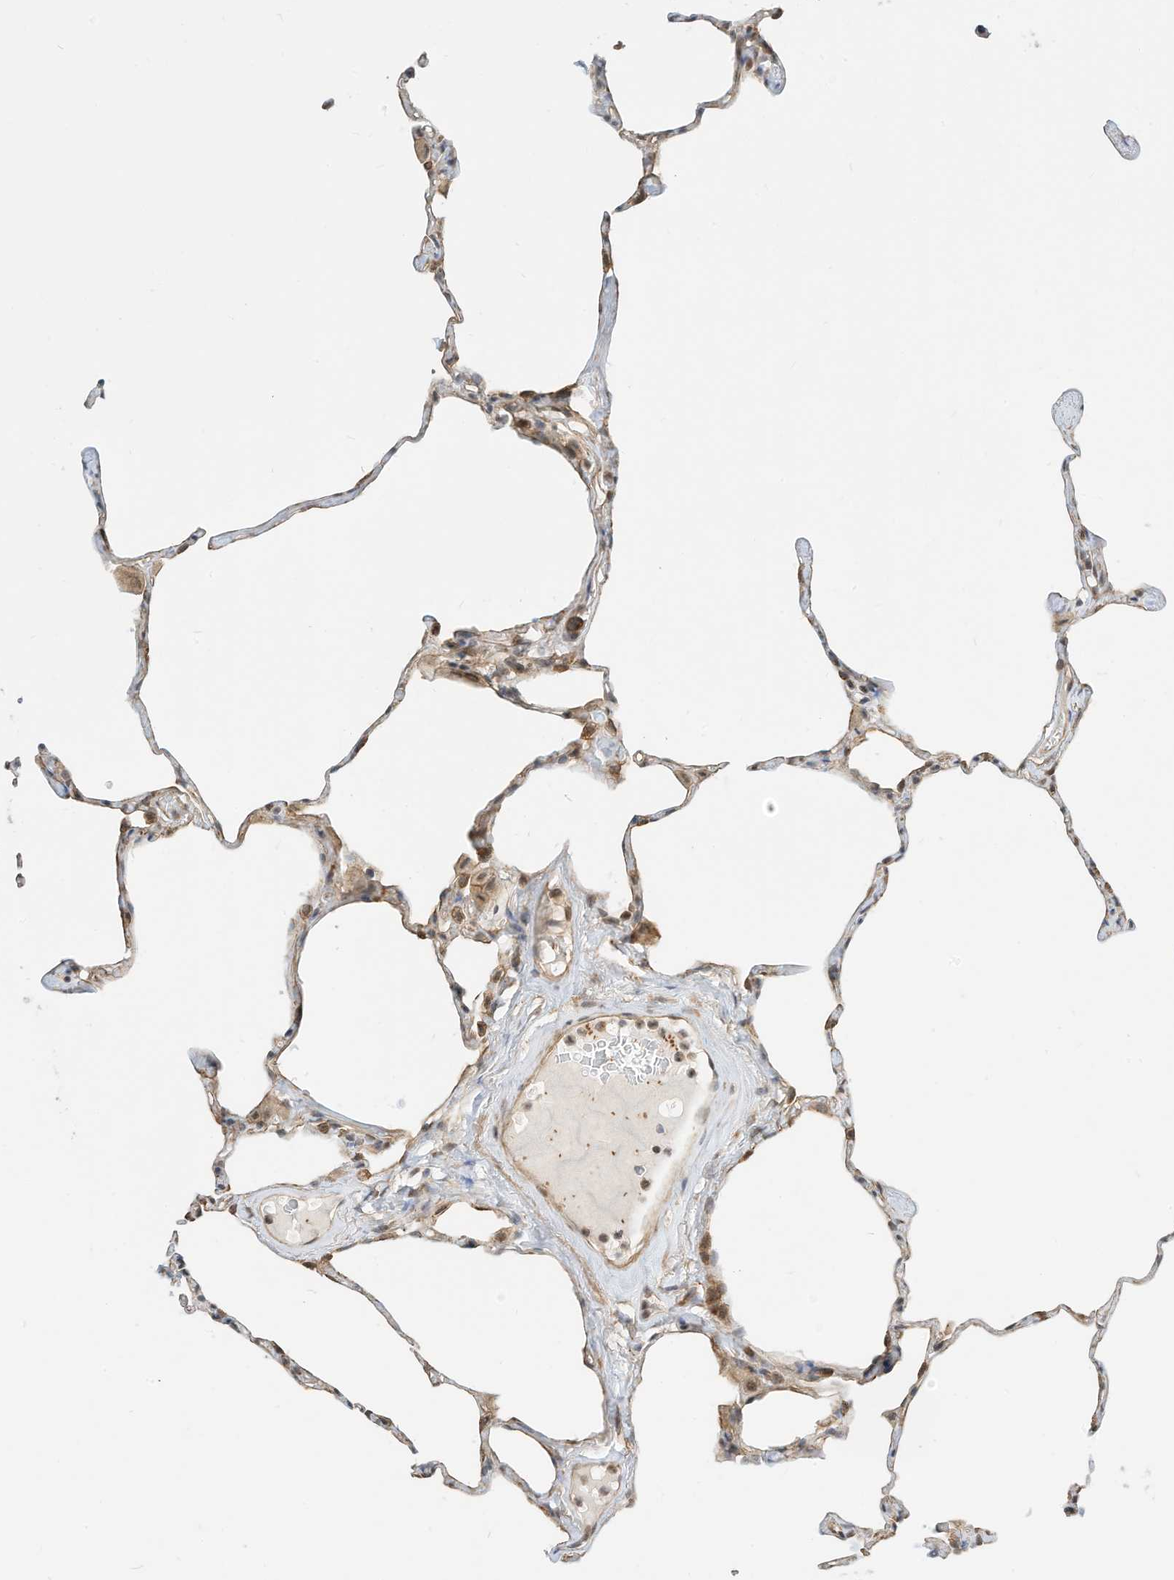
{"staining": {"intensity": "moderate", "quantity": "25%-75%", "location": "cytoplasmic/membranous"}, "tissue": "lung", "cell_type": "Alveolar cells", "image_type": "normal", "snomed": [{"axis": "morphology", "description": "Normal tissue, NOS"}, {"axis": "topography", "description": "Lung"}], "caption": "A brown stain shows moderate cytoplasmic/membranous positivity of a protein in alveolar cells of unremarkable lung. The staining was performed using DAB (3,3'-diaminobenzidine), with brown indicating positive protein expression. Nuclei are stained blue with hematoxylin.", "gene": "OFD1", "patient": {"sex": "male", "age": 65}}